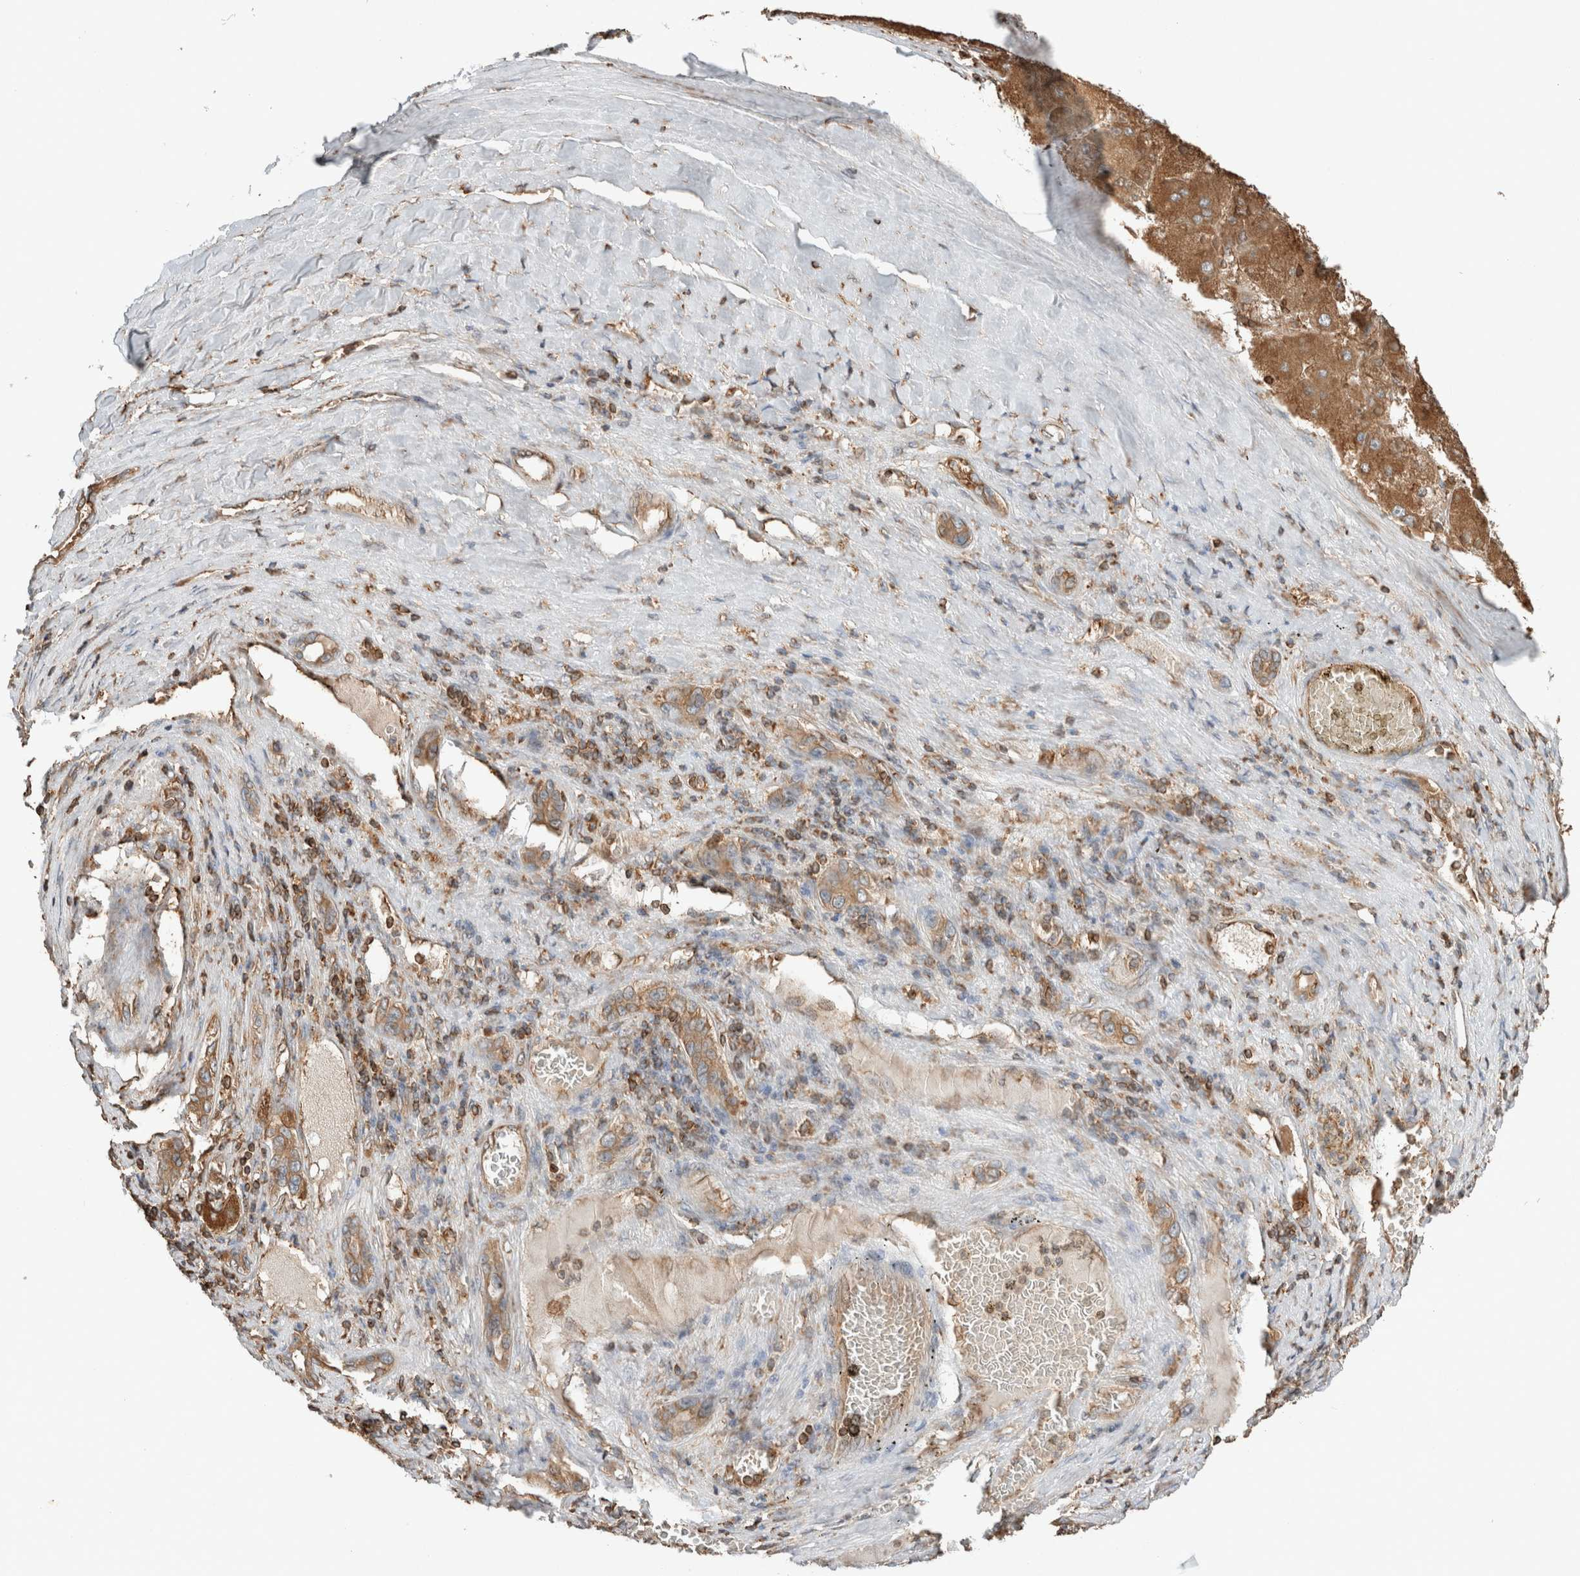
{"staining": {"intensity": "moderate", "quantity": ">75%", "location": "cytoplasmic/membranous"}, "tissue": "liver cancer", "cell_type": "Tumor cells", "image_type": "cancer", "snomed": [{"axis": "morphology", "description": "Carcinoma, Hepatocellular, NOS"}, {"axis": "topography", "description": "Liver"}], "caption": "Immunohistochemical staining of human liver hepatocellular carcinoma shows medium levels of moderate cytoplasmic/membranous protein expression in approximately >75% of tumor cells.", "gene": "ERAP2", "patient": {"sex": "female", "age": 73}}